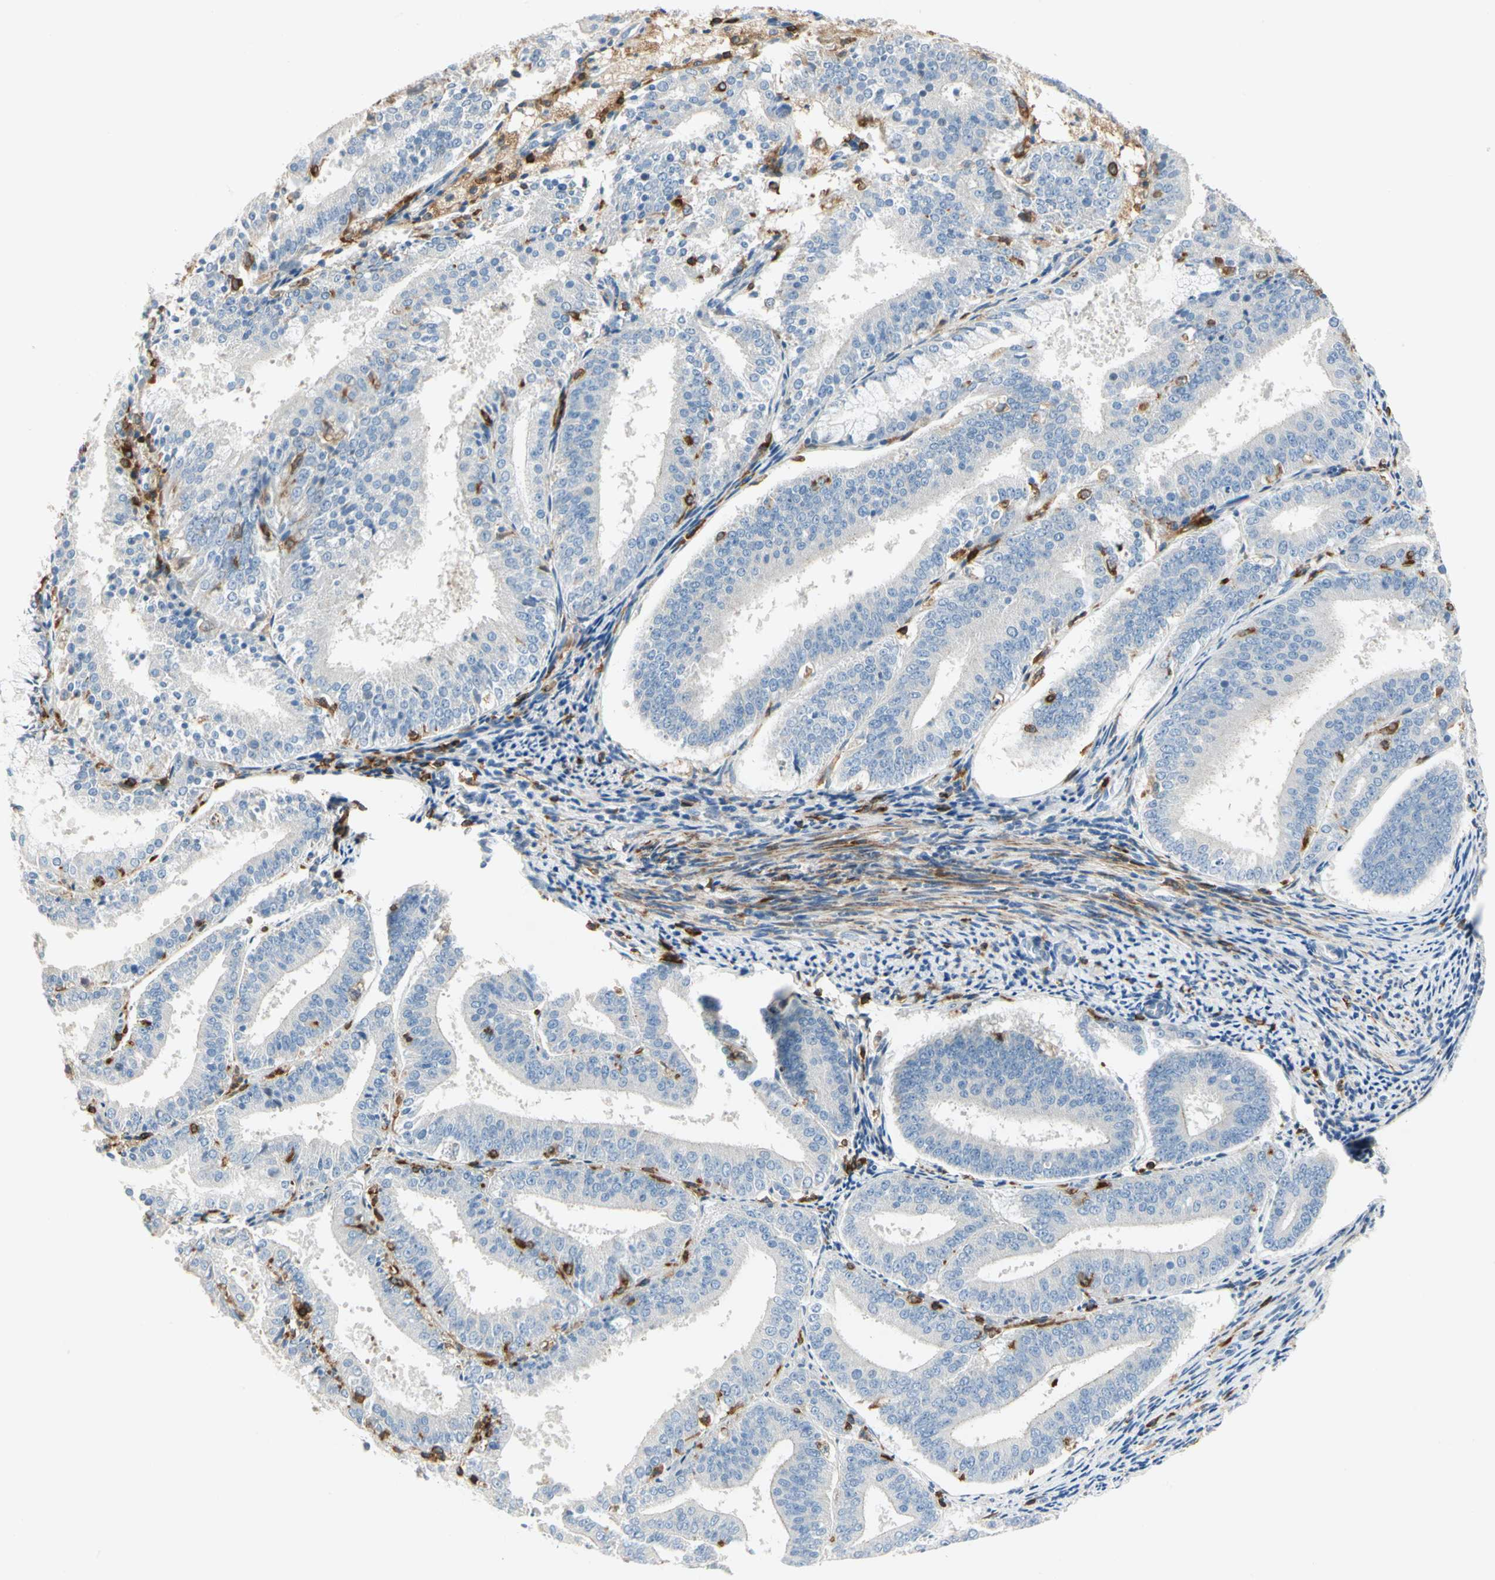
{"staining": {"intensity": "negative", "quantity": "none", "location": "none"}, "tissue": "endometrial cancer", "cell_type": "Tumor cells", "image_type": "cancer", "snomed": [{"axis": "morphology", "description": "Adenocarcinoma, NOS"}, {"axis": "topography", "description": "Endometrium"}], "caption": "This is an IHC histopathology image of human endometrial cancer (adenocarcinoma). There is no expression in tumor cells.", "gene": "FMNL1", "patient": {"sex": "female", "age": 63}}